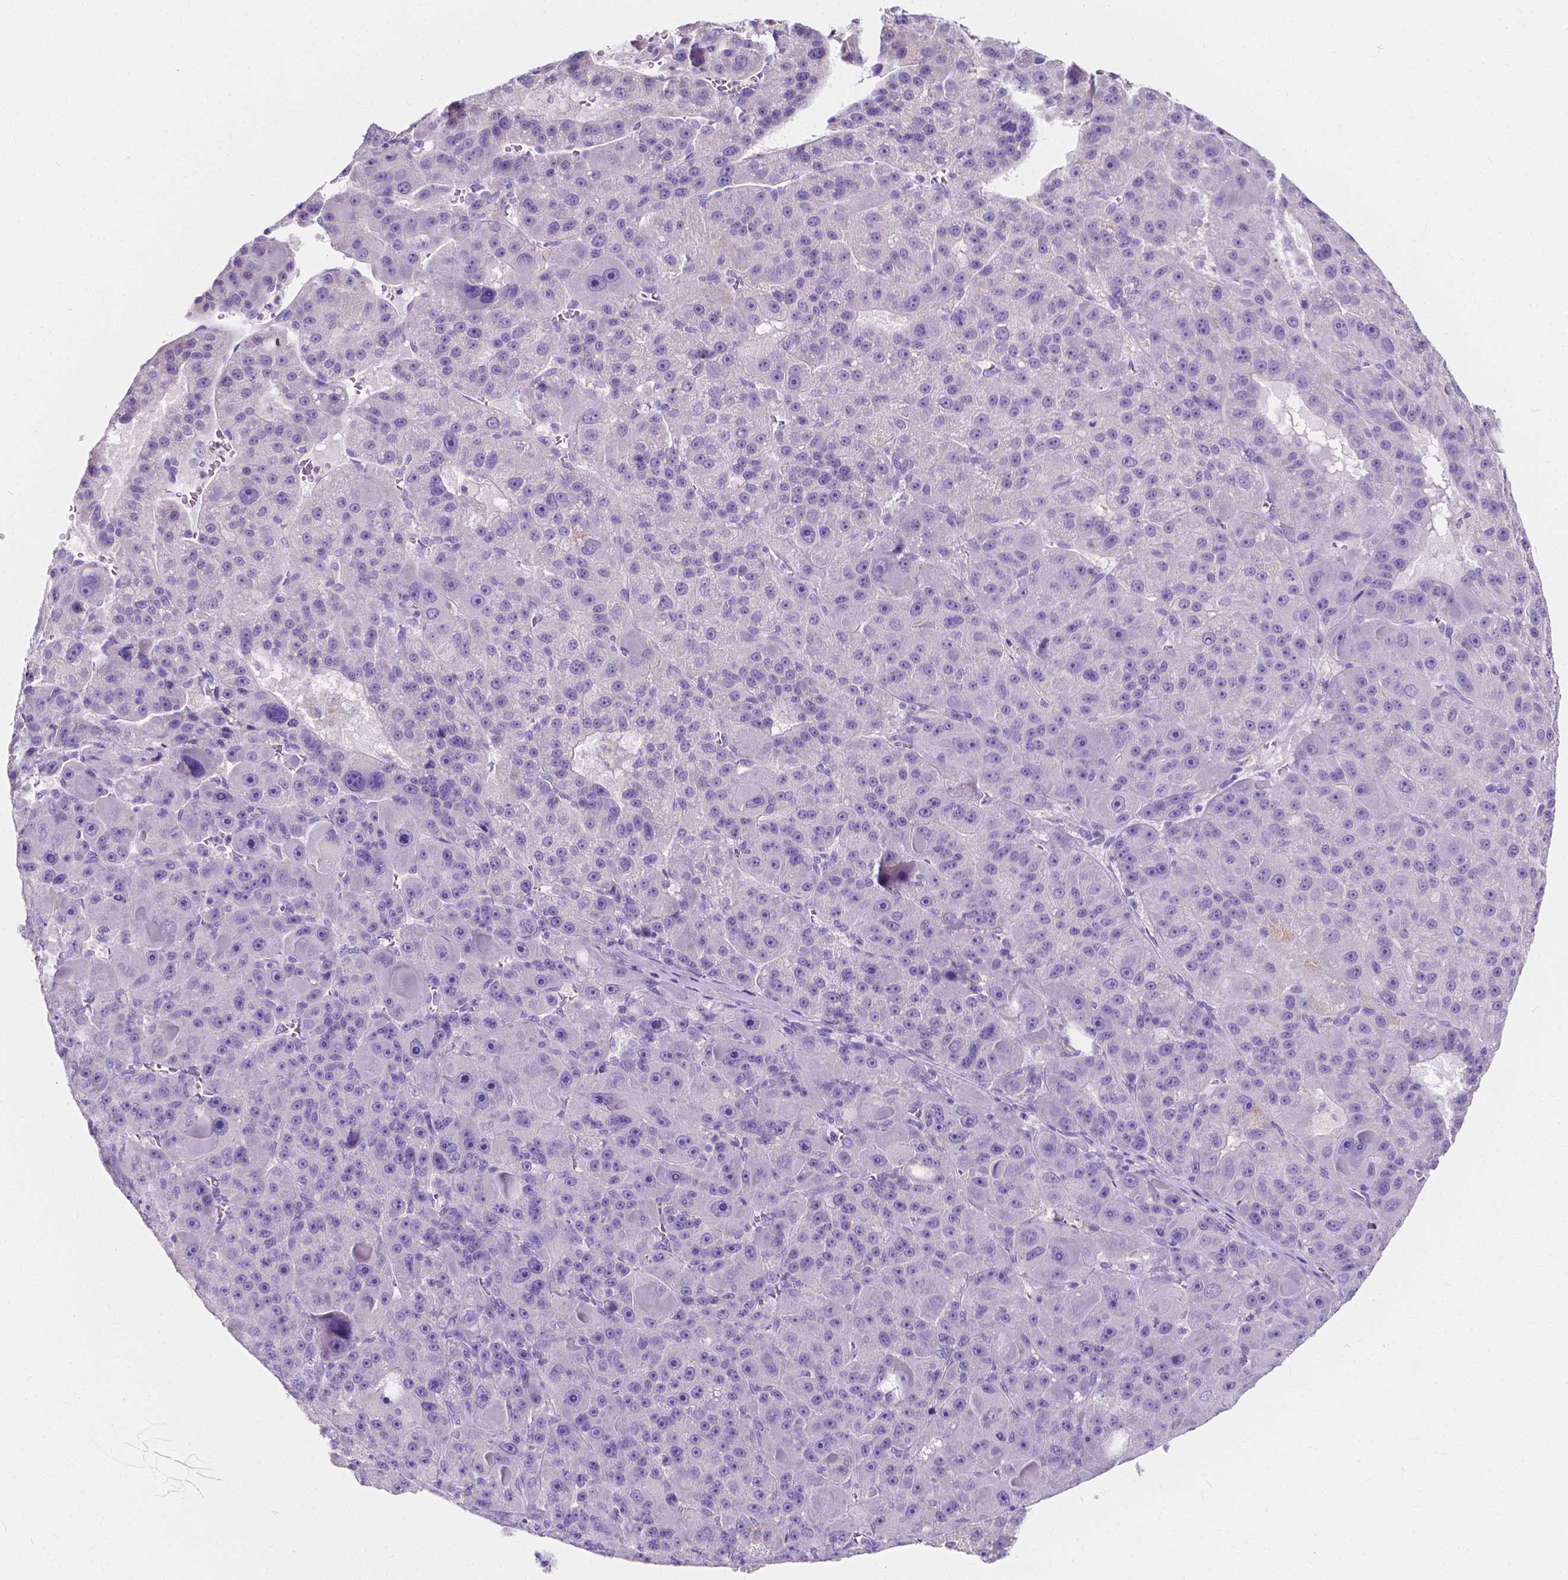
{"staining": {"intensity": "negative", "quantity": "none", "location": "none"}, "tissue": "liver cancer", "cell_type": "Tumor cells", "image_type": "cancer", "snomed": [{"axis": "morphology", "description": "Carcinoma, Hepatocellular, NOS"}, {"axis": "topography", "description": "Liver"}], "caption": "Tumor cells show no significant positivity in liver cancer.", "gene": "CLSTN2", "patient": {"sex": "male", "age": 76}}